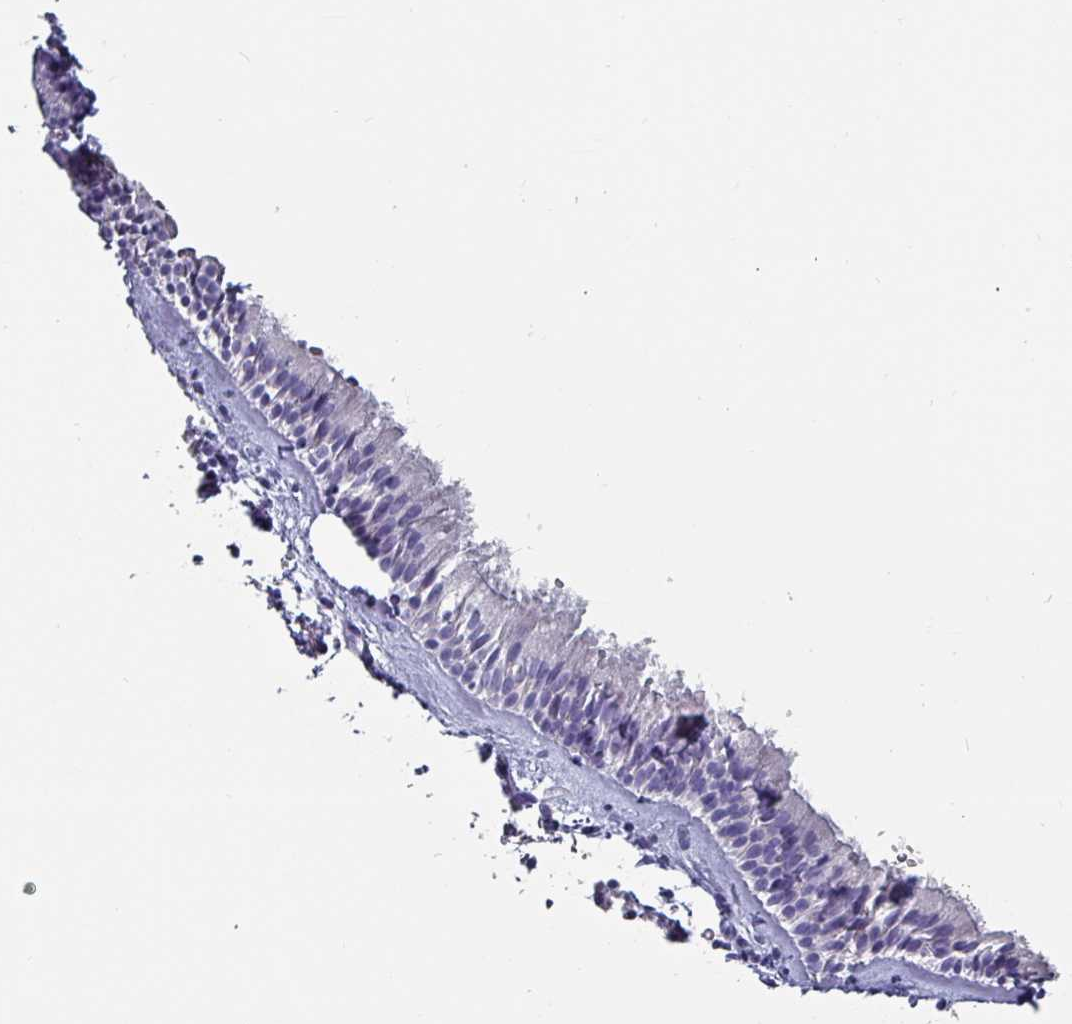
{"staining": {"intensity": "negative", "quantity": "none", "location": "none"}, "tissue": "nasopharynx", "cell_type": "Respiratory epithelial cells", "image_type": "normal", "snomed": [{"axis": "morphology", "description": "Normal tissue, NOS"}, {"axis": "topography", "description": "Nasopharynx"}], "caption": "Human nasopharynx stained for a protein using IHC demonstrates no expression in respiratory epithelial cells.", "gene": "INS", "patient": {"sex": "male", "age": 82}}